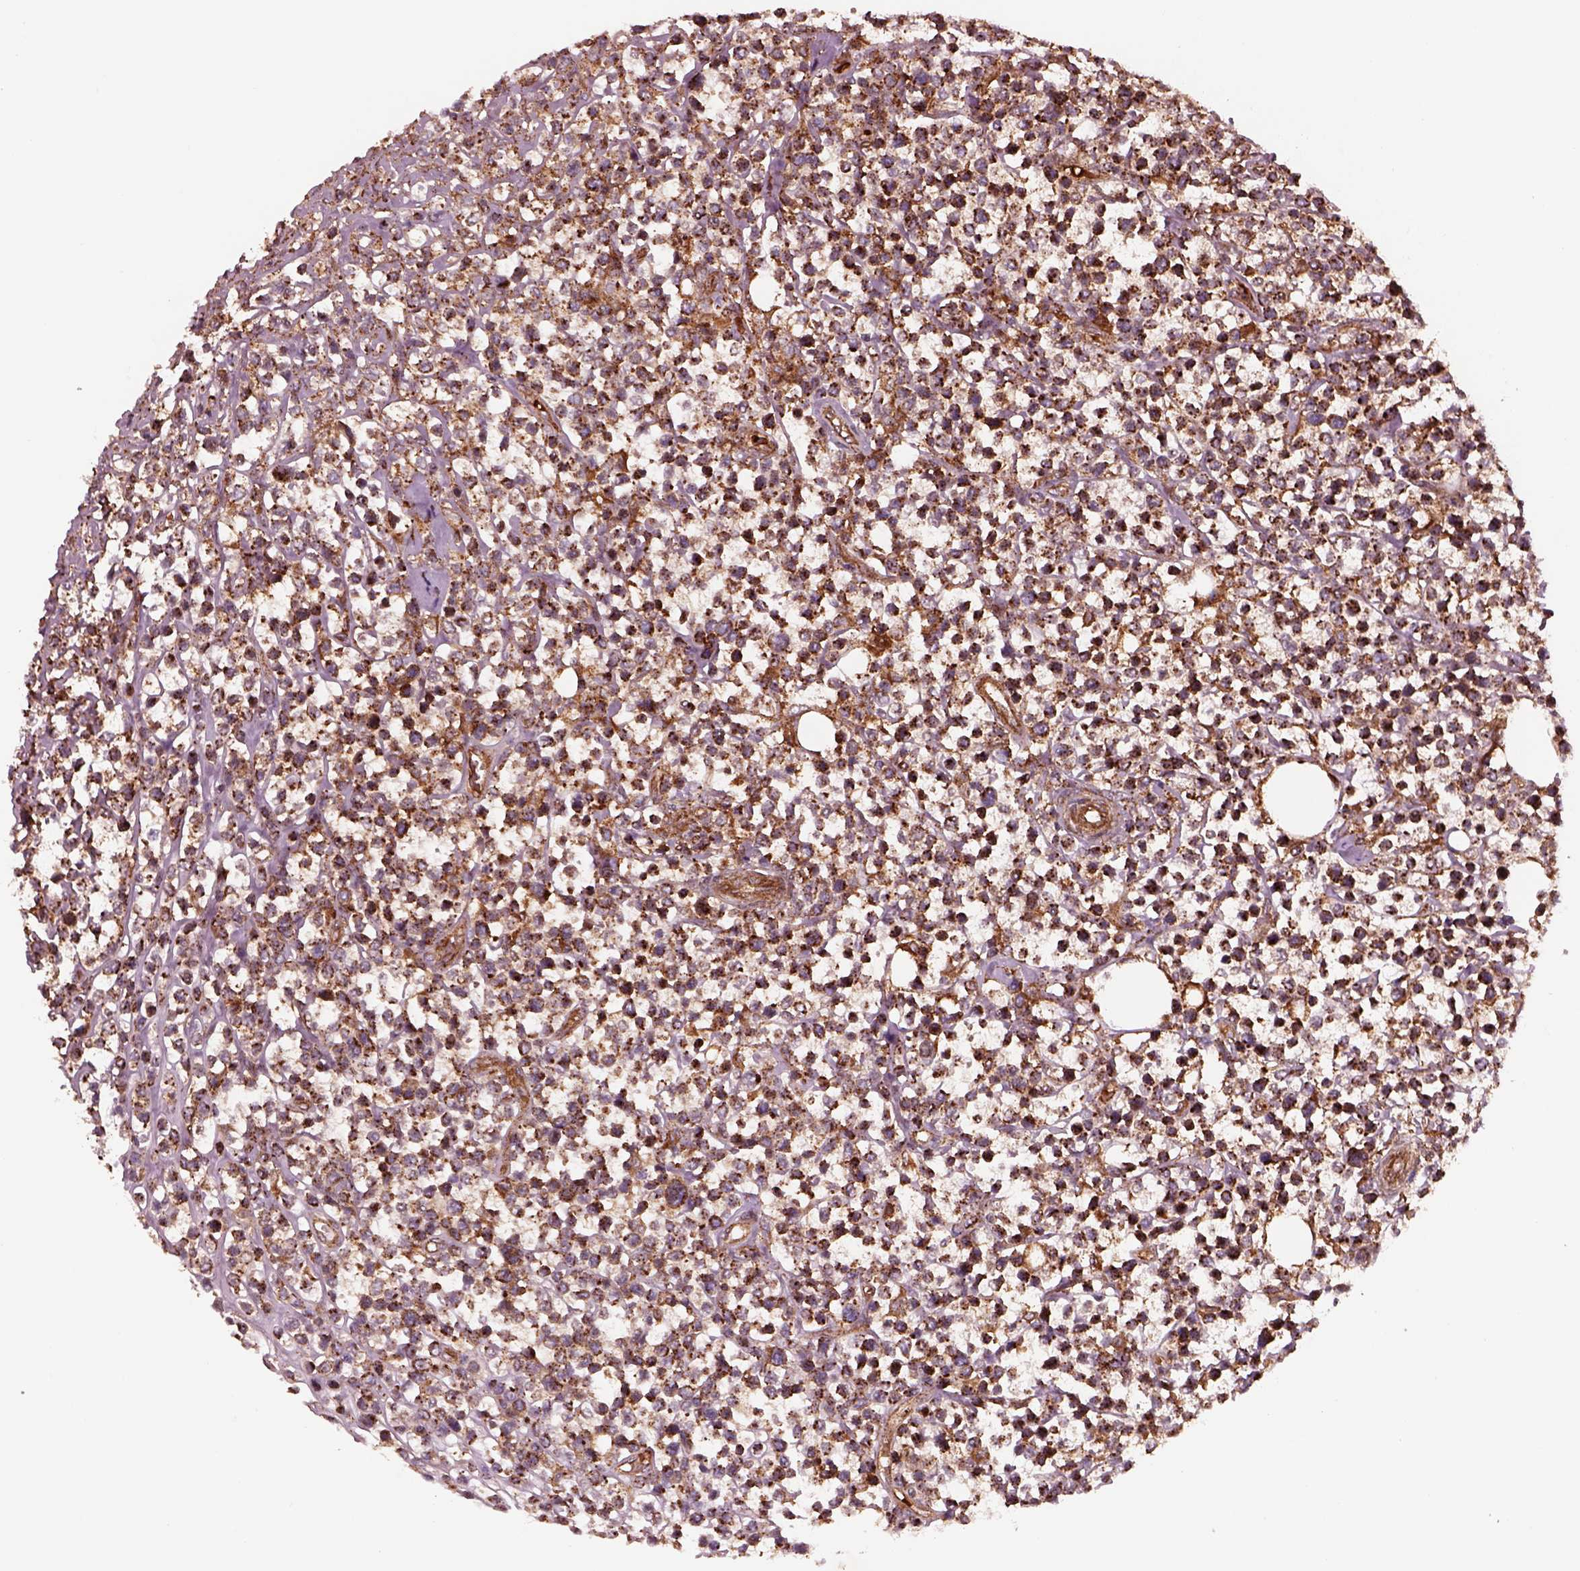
{"staining": {"intensity": "strong", "quantity": "25%-75%", "location": "cytoplasmic/membranous"}, "tissue": "lymphoma", "cell_type": "Tumor cells", "image_type": "cancer", "snomed": [{"axis": "morphology", "description": "Malignant lymphoma, non-Hodgkin's type, High grade"}, {"axis": "topography", "description": "Soft tissue"}], "caption": "High-power microscopy captured an immunohistochemistry photomicrograph of high-grade malignant lymphoma, non-Hodgkin's type, revealing strong cytoplasmic/membranous staining in approximately 25%-75% of tumor cells. (Stains: DAB in brown, nuclei in blue, Microscopy: brightfield microscopy at high magnification).", "gene": "WASHC2A", "patient": {"sex": "female", "age": 56}}